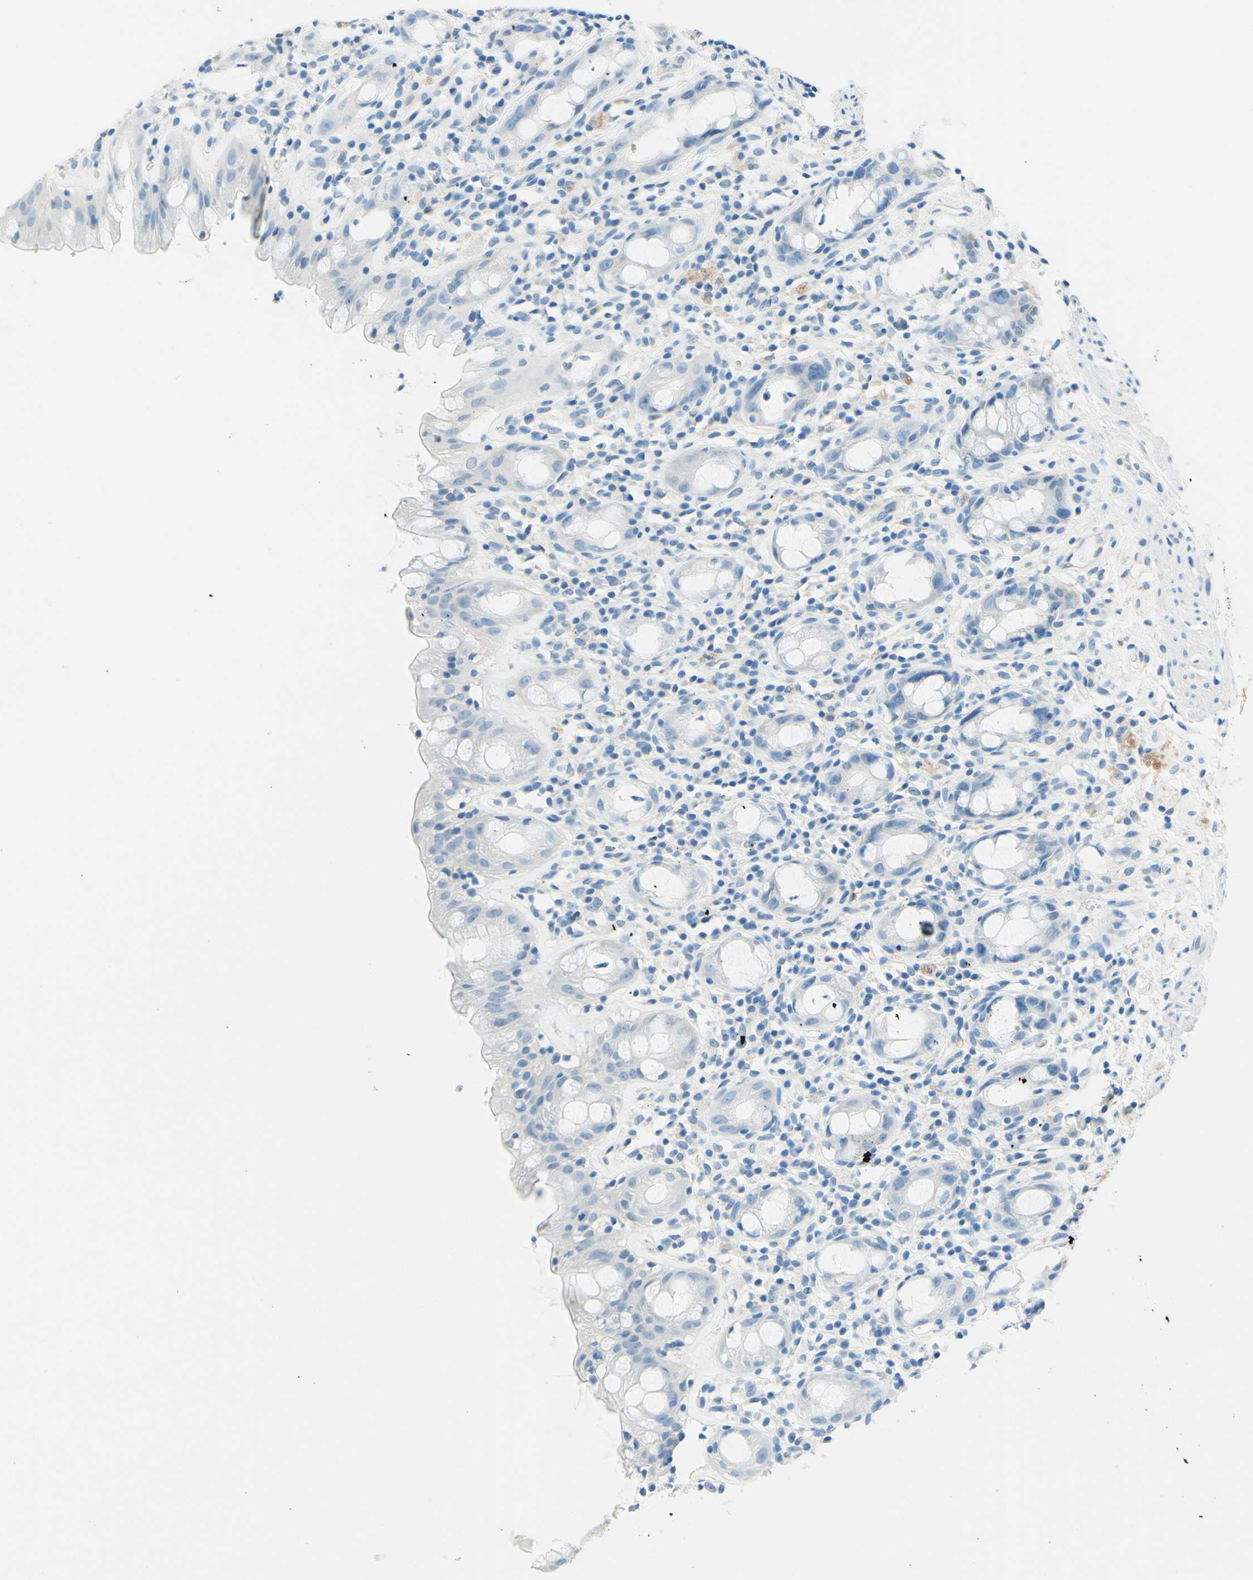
{"staining": {"intensity": "negative", "quantity": "none", "location": "none"}, "tissue": "rectum", "cell_type": "Glandular cells", "image_type": "normal", "snomed": [{"axis": "morphology", "description": "Normal tissue, NOS"}, {"axis": "topography", "description": "Rectum"}], "caption": "There is no significant positivity in glandular cells of rectum. (DAB immunohistochemistry, high magnification).", "gene": "PASD1", "patient": {"sex": "male", "age": 44}}